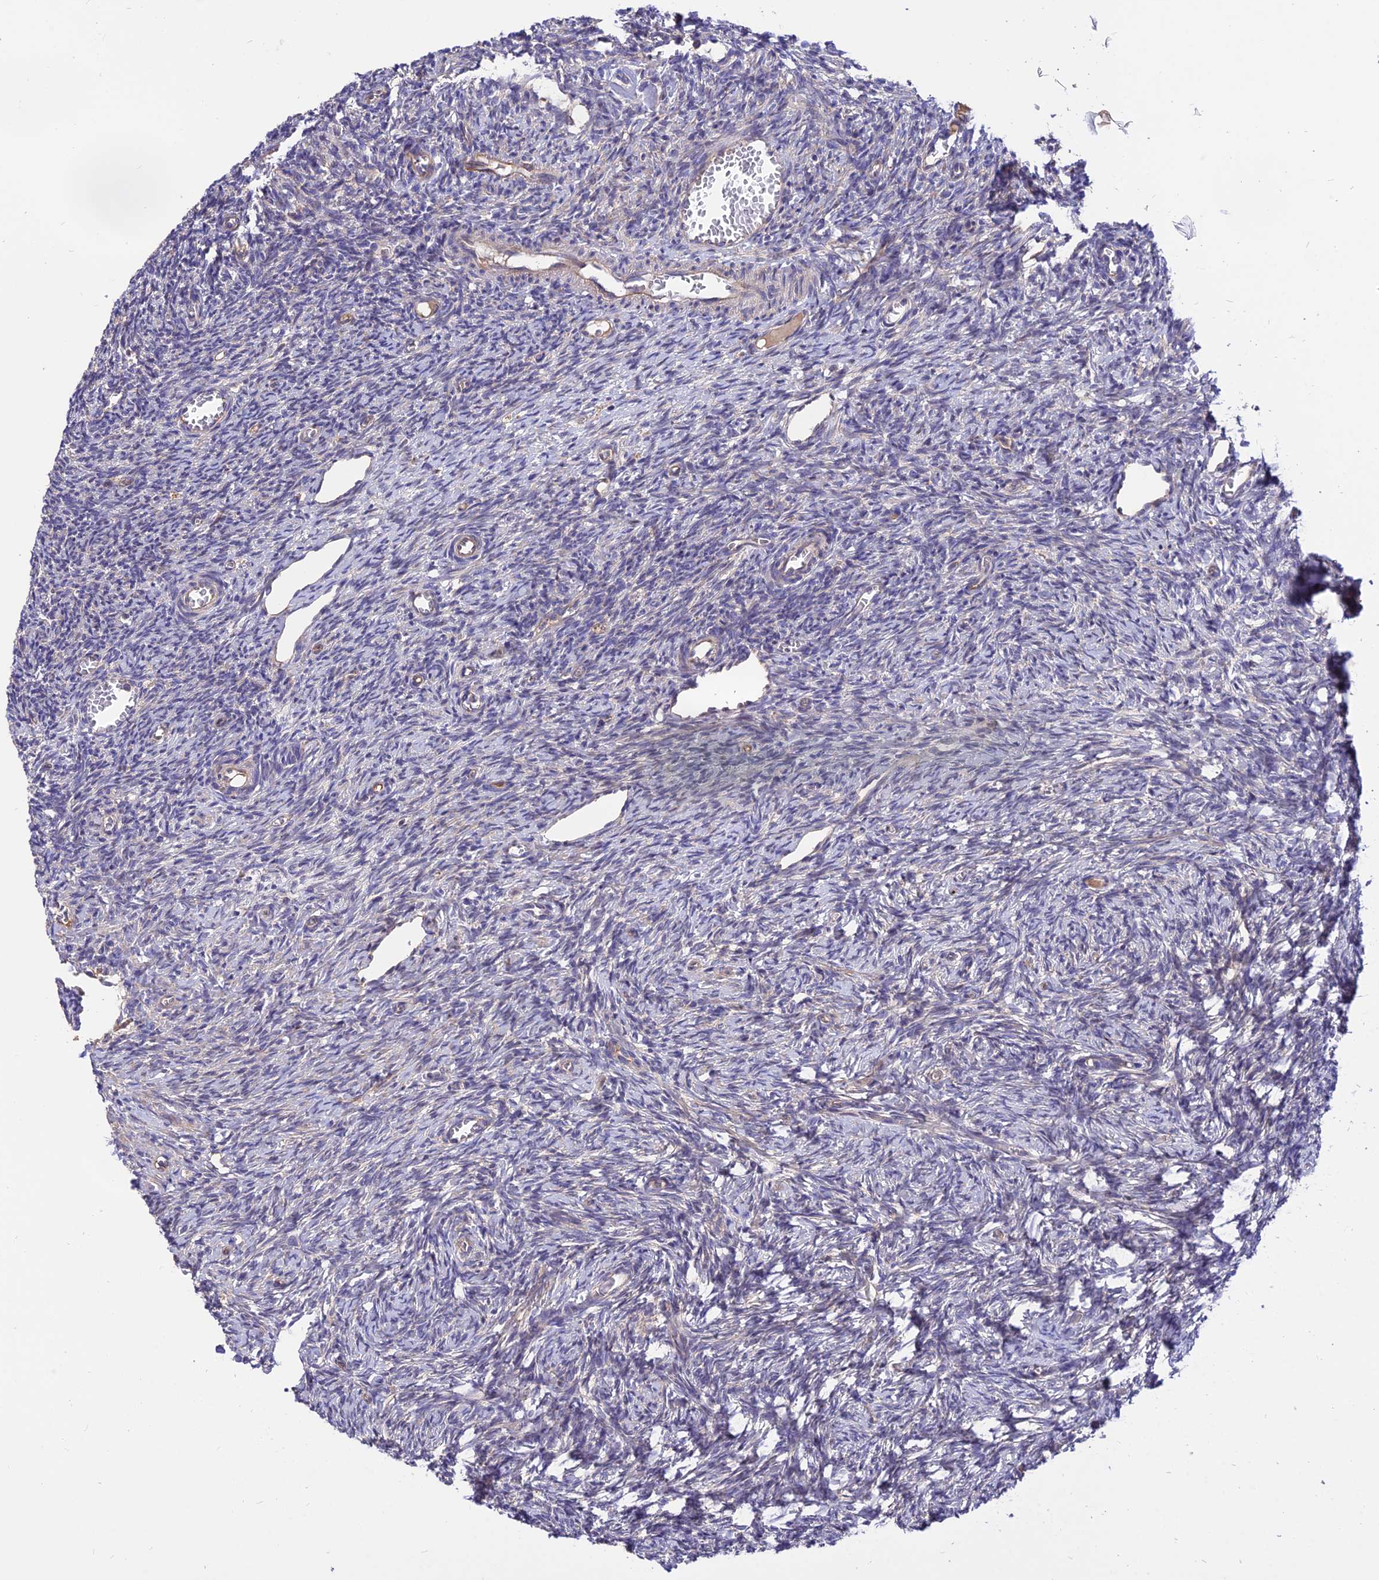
{"staining": {"intensity": "weak", "quantity": "<25%", "location": "cytoplasmic/membranous"}, "tissue": "ovary", "cell_type": "Ovarian stroma cells", "image_type": "normal", "snomed": [{"axis": "morphology", "description": "Normal tissue, NOS"}, {"axis": "topography", "description": "Ovary"}], "caption": "Protein analysis of unremarkable ovary shows no significant positivity in ovarian stroma cells.", "gene": "CDC37L1", "patient": {"sex": "female", "age": 27}}